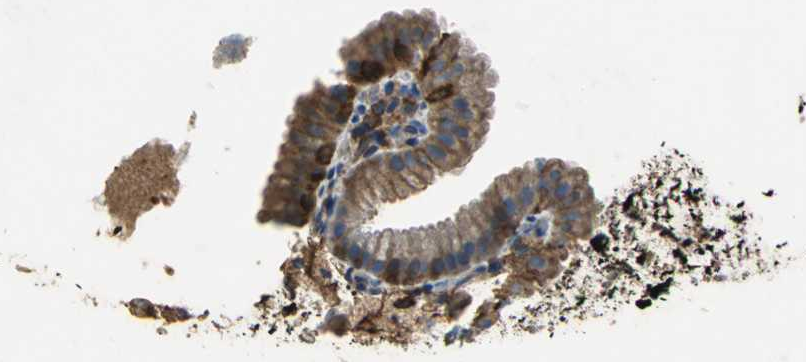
{"staining": {"intensity": "moderate", "quantity": ">75%", "location": "cytoplasmic/membranous"}, "tissue": "gallbladder", "cell_type": "Glandular cells", "image_type": "normal", "snomed": [{"axis": "morphology", "description": "Normal tissue, NOS"}, {"axis": "topography", "description": "Gallbladder"}], "caption": "IHC of benign gallbladder reveals medium levels of moderate cytoplasmic/membranous staining in approximately >75% of glandular cells. (brown staining indicates protein expression, while blue staining denotes nuclei).", "gene": "TLN1", "patient": {"sex": "female", "age": 24}}